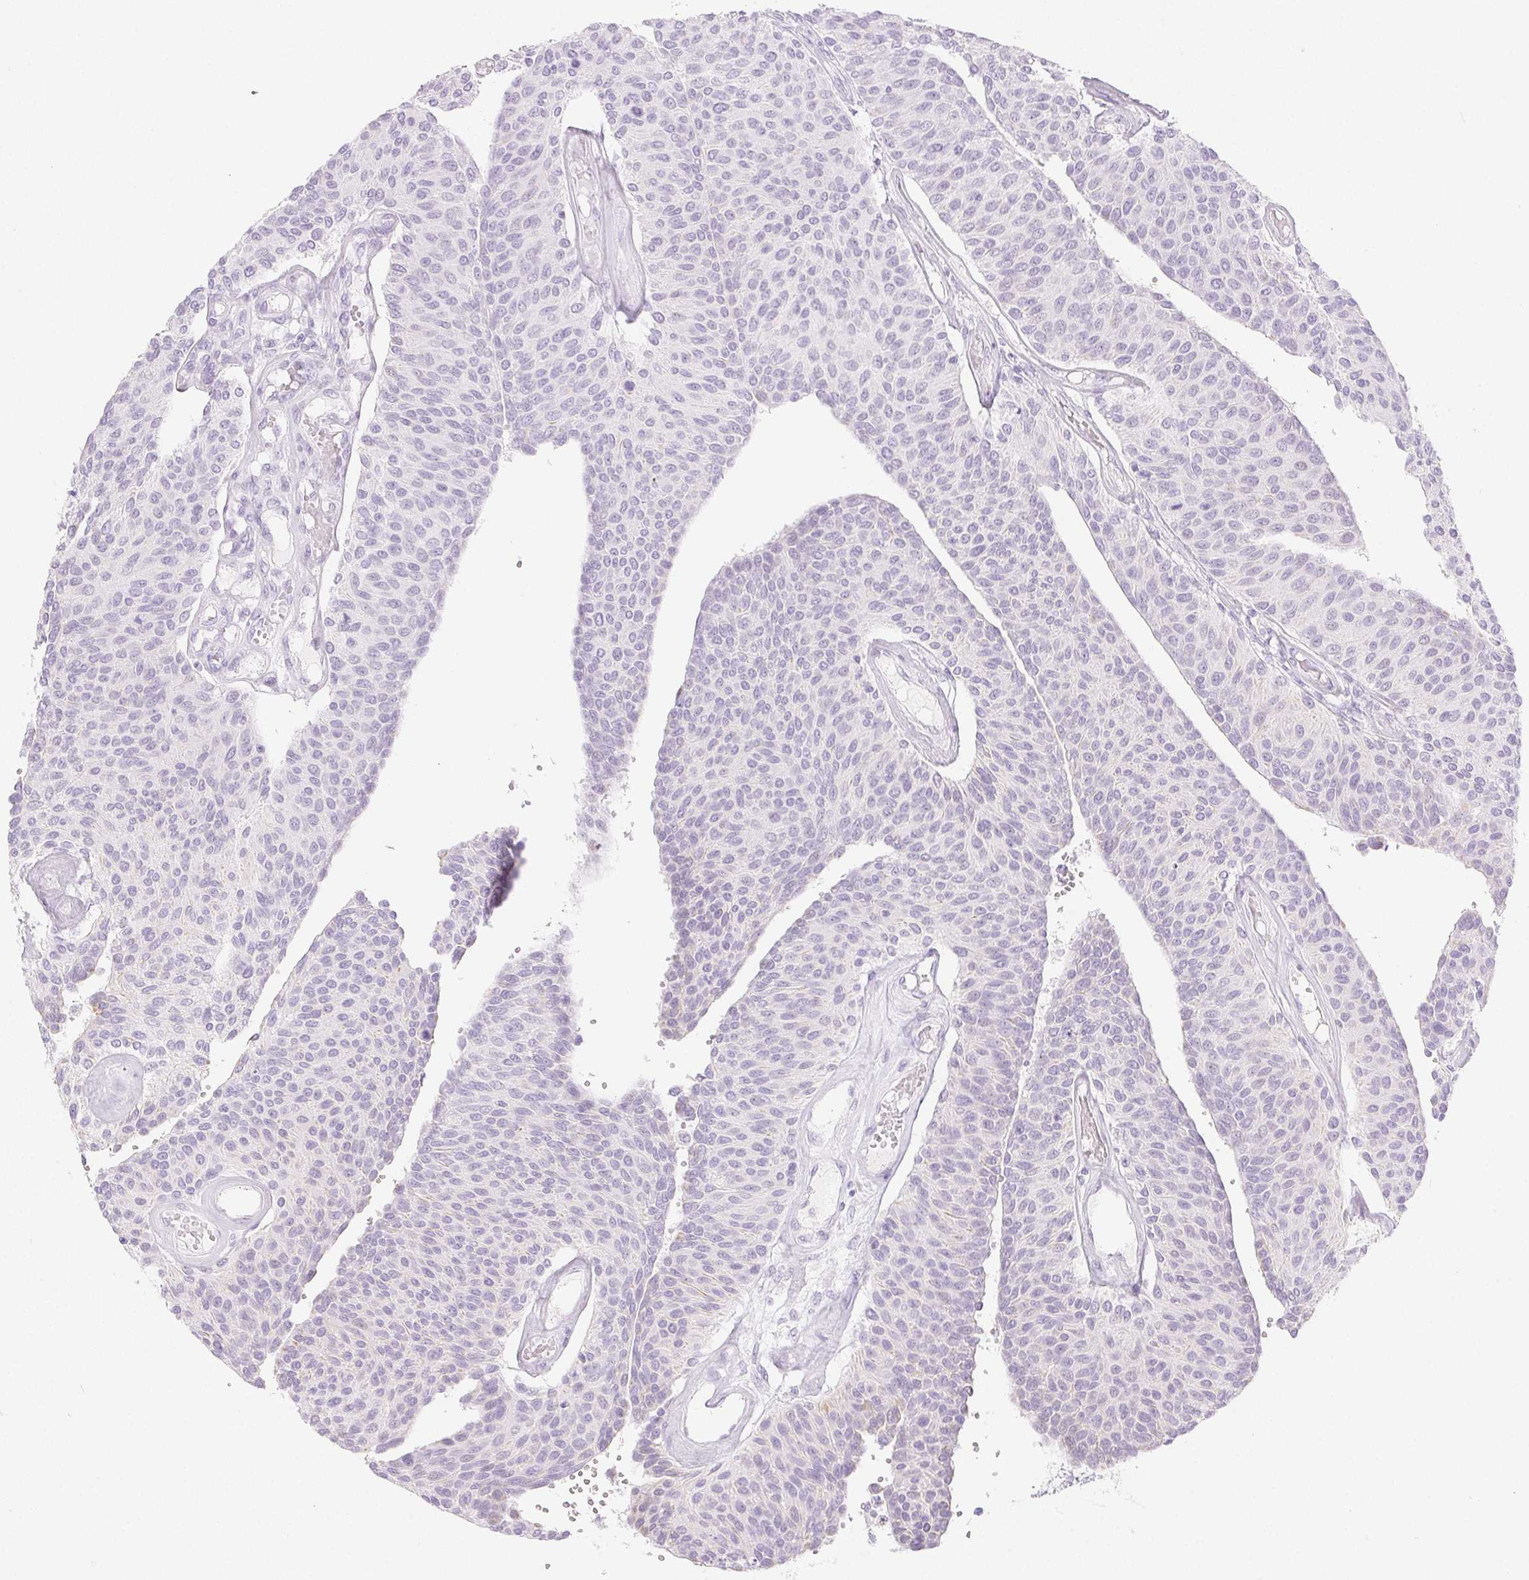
{"staining": {"intensity": "negative", "quantity": "none", "location": "none"}, "tissue": "urothelial cancer", "cell_type": "Tumor cells", "image_type": "cancer", "snomed": [{"axis": "morphology", "description": "Urothelial carcinoma, NOS"}, {"axis": "topography", "description": "Urinary bladder"}], "caption": "IHC micrograph of transitional cell carcinoma stained for a protein (brown), which demonstrates no positivity in tumor cells. Brightfield microscopy of IHC stained with DAB (brown) and hematoxylin (blue), captured at high magnification.", "gene": "PI3", "patient": {"sex": "male", "age": 55}}